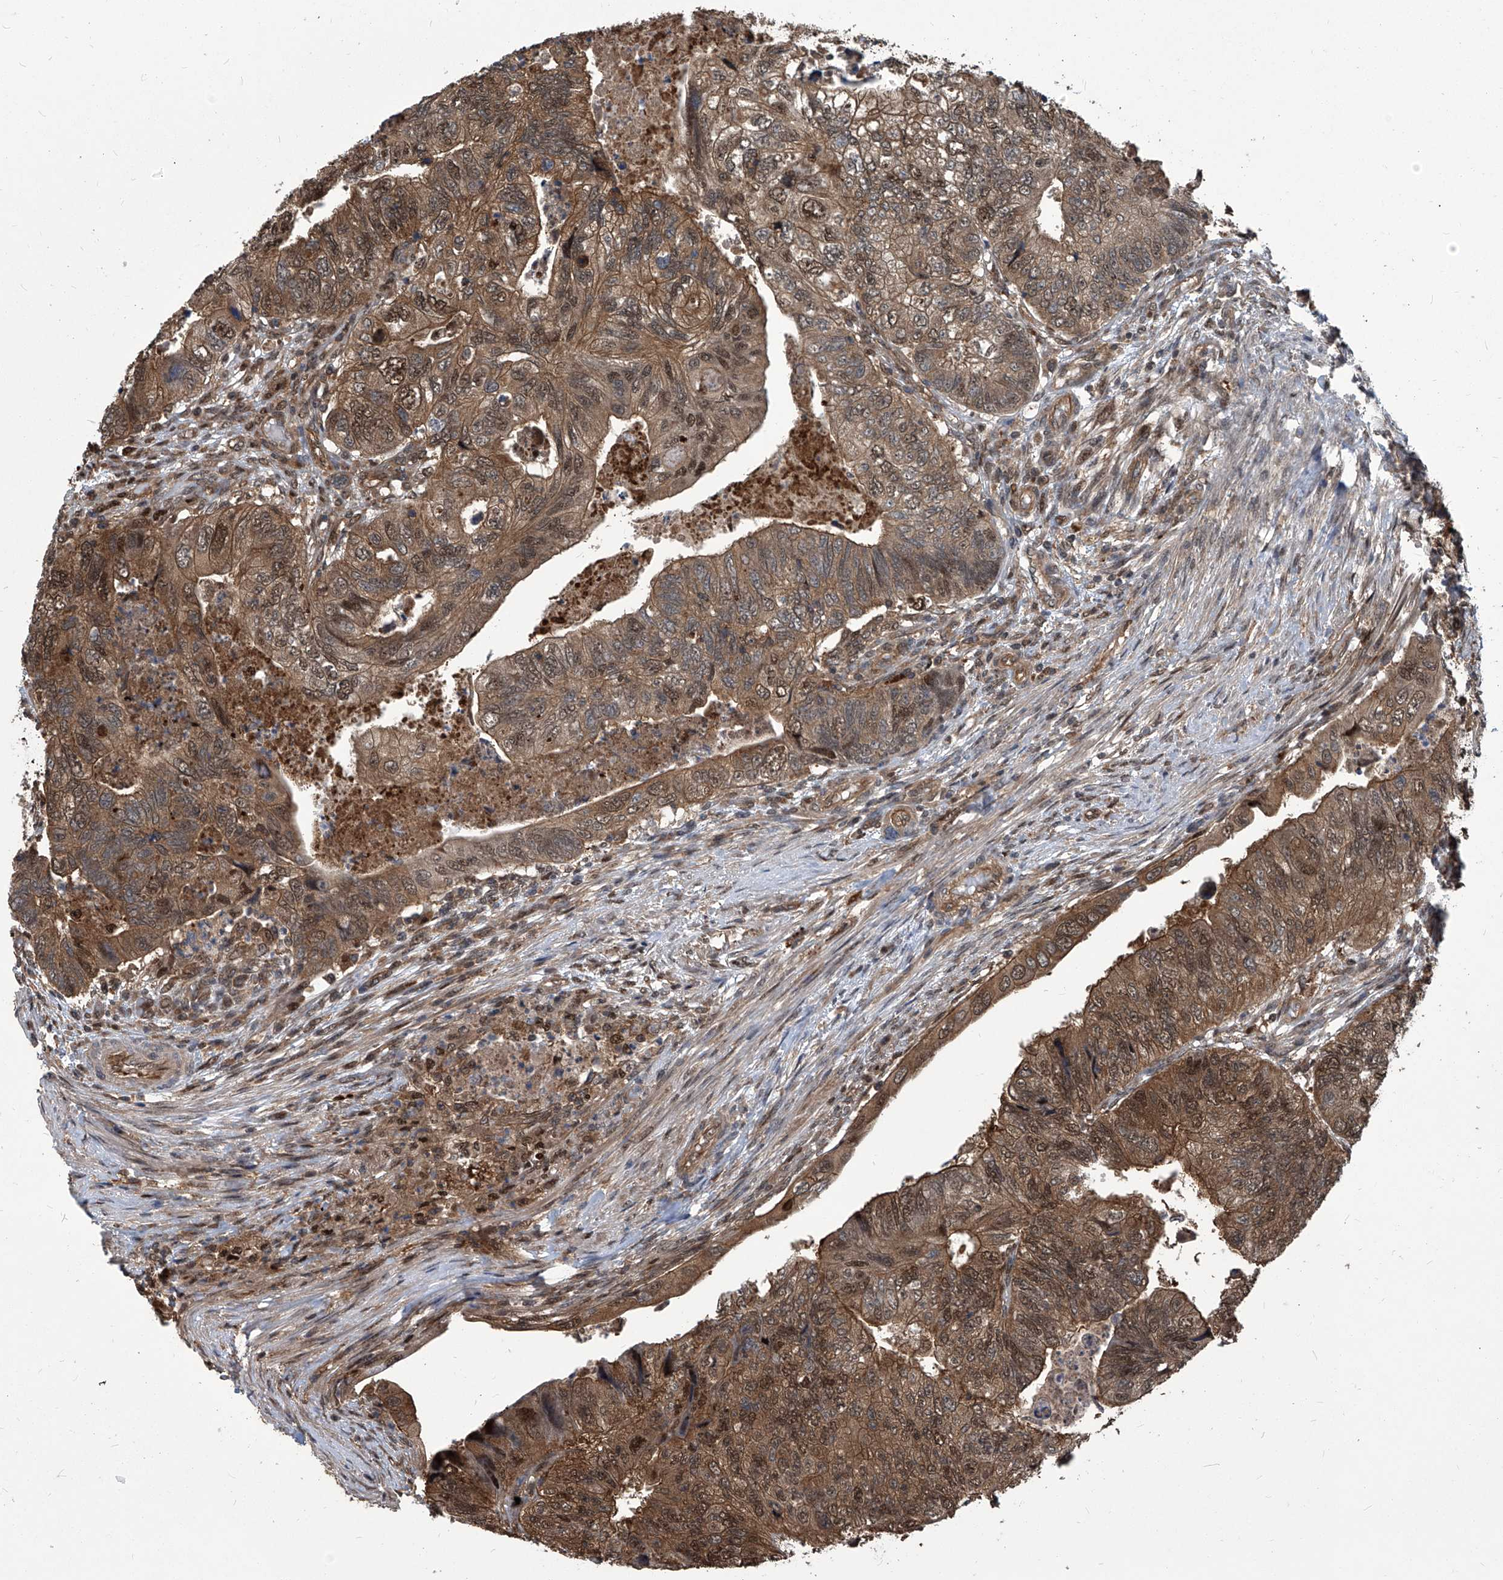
{"staining": {"intensity": "moderate", "quantity": ">75%", "location": "cytoplasmic/membranous,nuclear"}, "tissue": "colorectal cancer", "cell_type": "Tumor cells", "image_type": "cancer", "snomed": [{"axis": "morphology", "description": "Adenocarcinoma, NOS"}, {"axis": "topography", "description": "Rectum"}], "caption": "Tumor cells demonstrate moderate cytoplasmic/membranous and nuclear expression in about >75% of cells in adenocarcinoma (colorectal).", "gene": "PSMB1", "patient": {"sex": "male", "age": 63}}